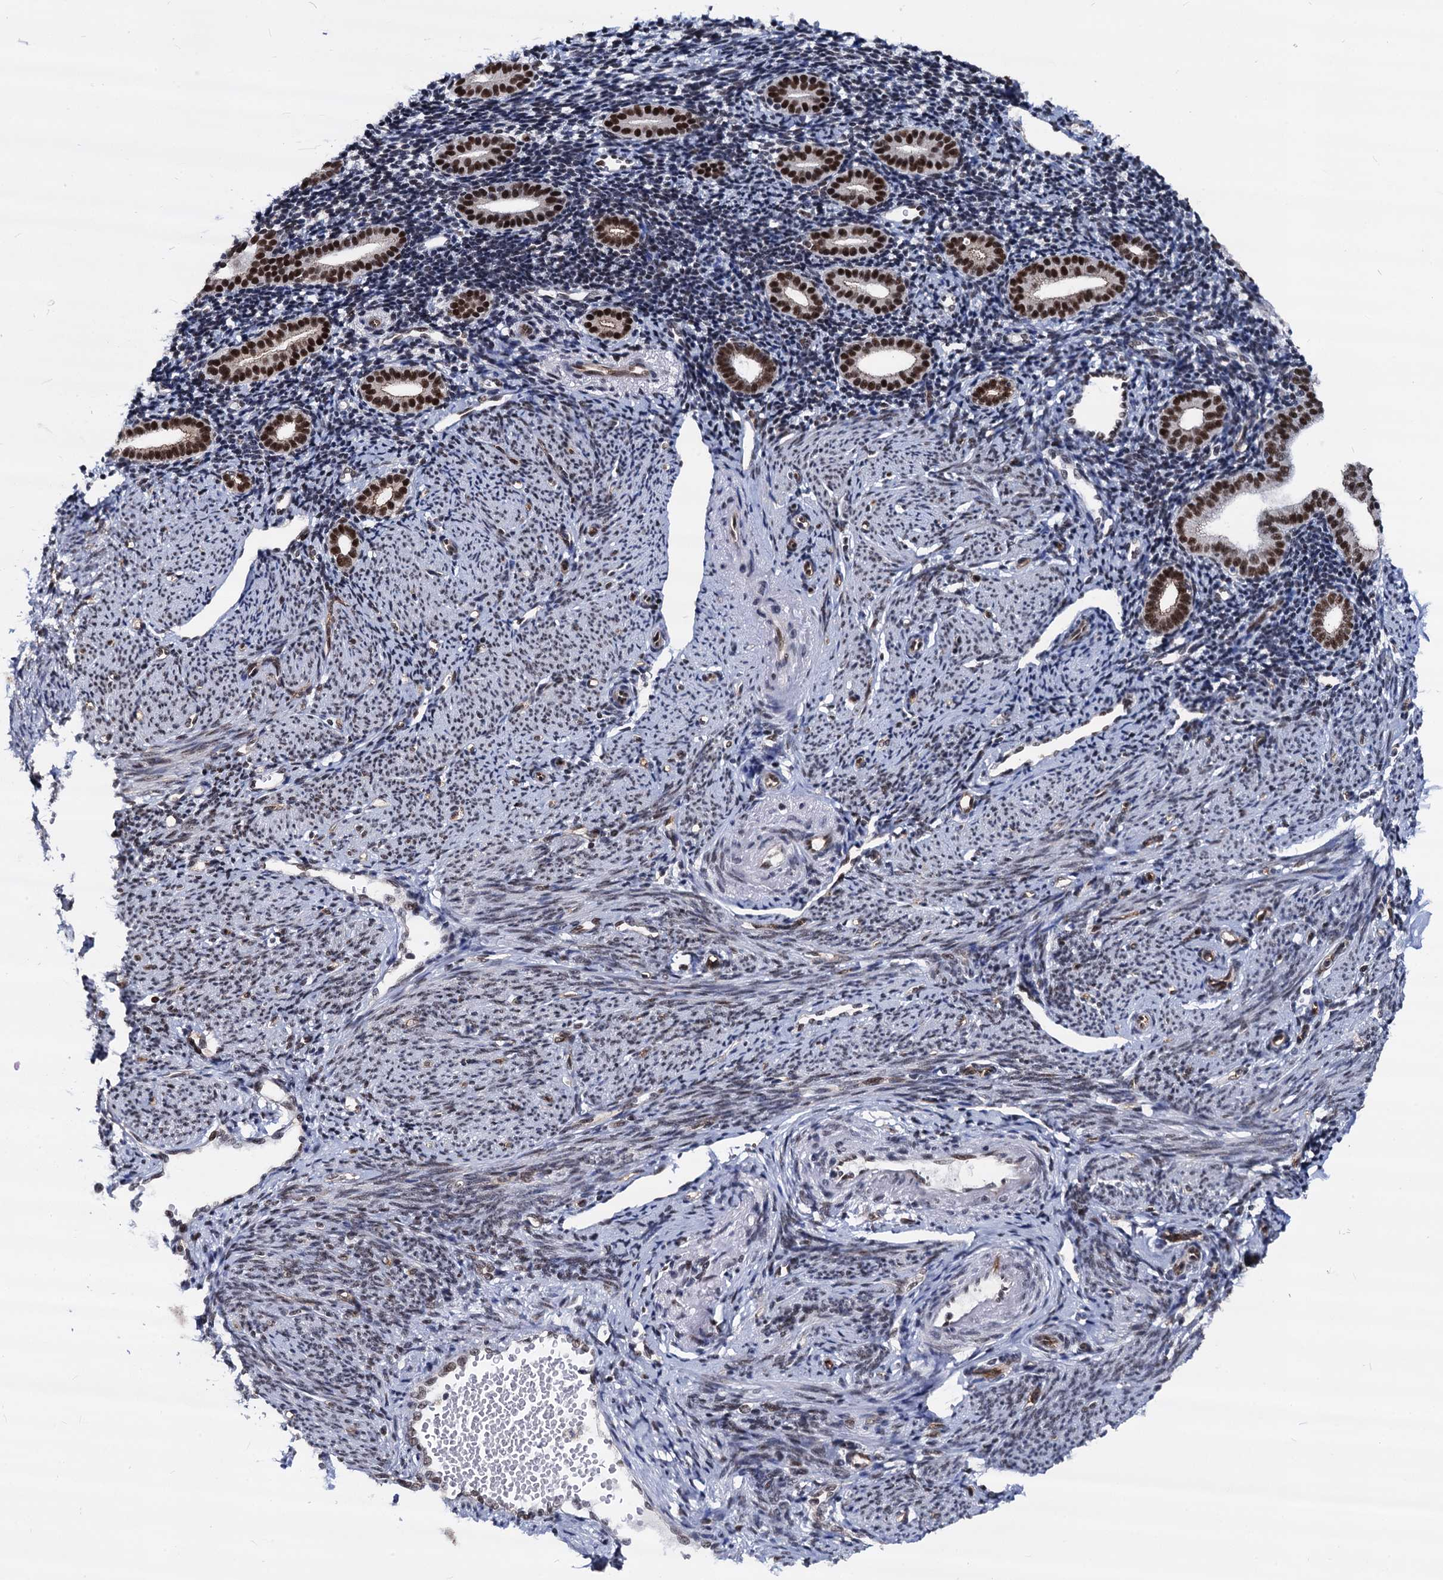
{"staining": {"intensity": "moderate", "quantity": "25%-75%", "location": "nuclear"}, "tissue": "endometrium", "cell_type": "Cells in endometrial stroma", "image_type": "normal", "snomed": [{"axis": "morphology", "description": "Normal tissue, NOS"}, {"axis": "topography", "description": "Endometrium"}], "caption": "About 25%-75% of cells in endometrial stroma in benign human endometrium exhibit moderate nuclear protein staining as visualized by brown immunohistochemical staining.", "gene": "GALNT11", "patient": {"sex": "female", "age": 56}}